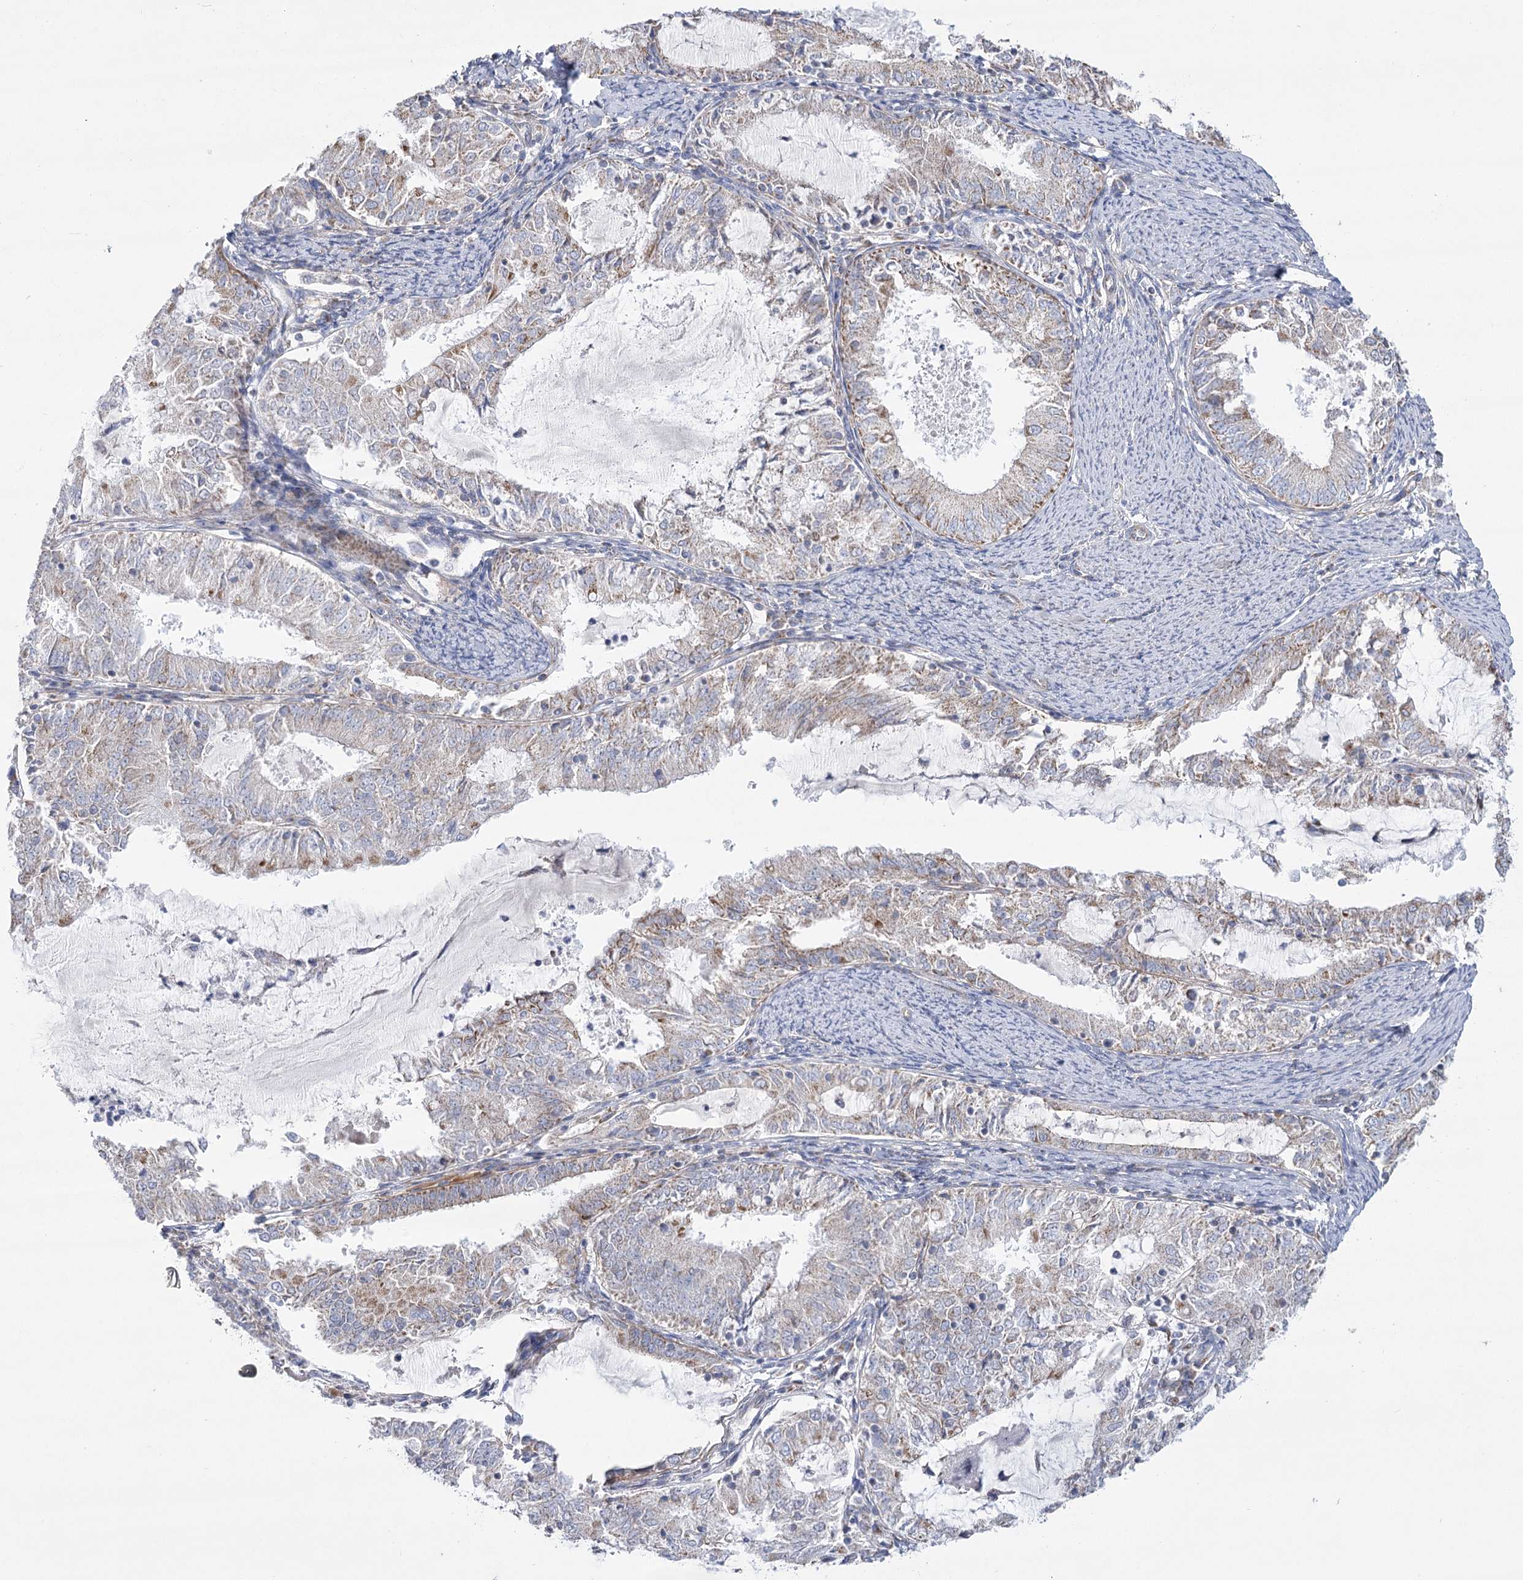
{"staining": {"intensity": "weak", "quantity": "<25%", "location": "cytoplasmic/membranous"}, "tissue": "endometrial cancer", "cell_type": "Tumor cells", "image_type": "cancer", "snomed": [{"axis": "morphology", "description": "Adenocarcinoma, NOS"}, {"axis": "topography", "description": "Endometrium"}], "caption": "This is an immunohistochemistry histopathology image of endometrial adenocarcinoma. There is no positivity in tumor cells.", "gene": "SNX7", "patient": {"sex": "female", "age": 57}}